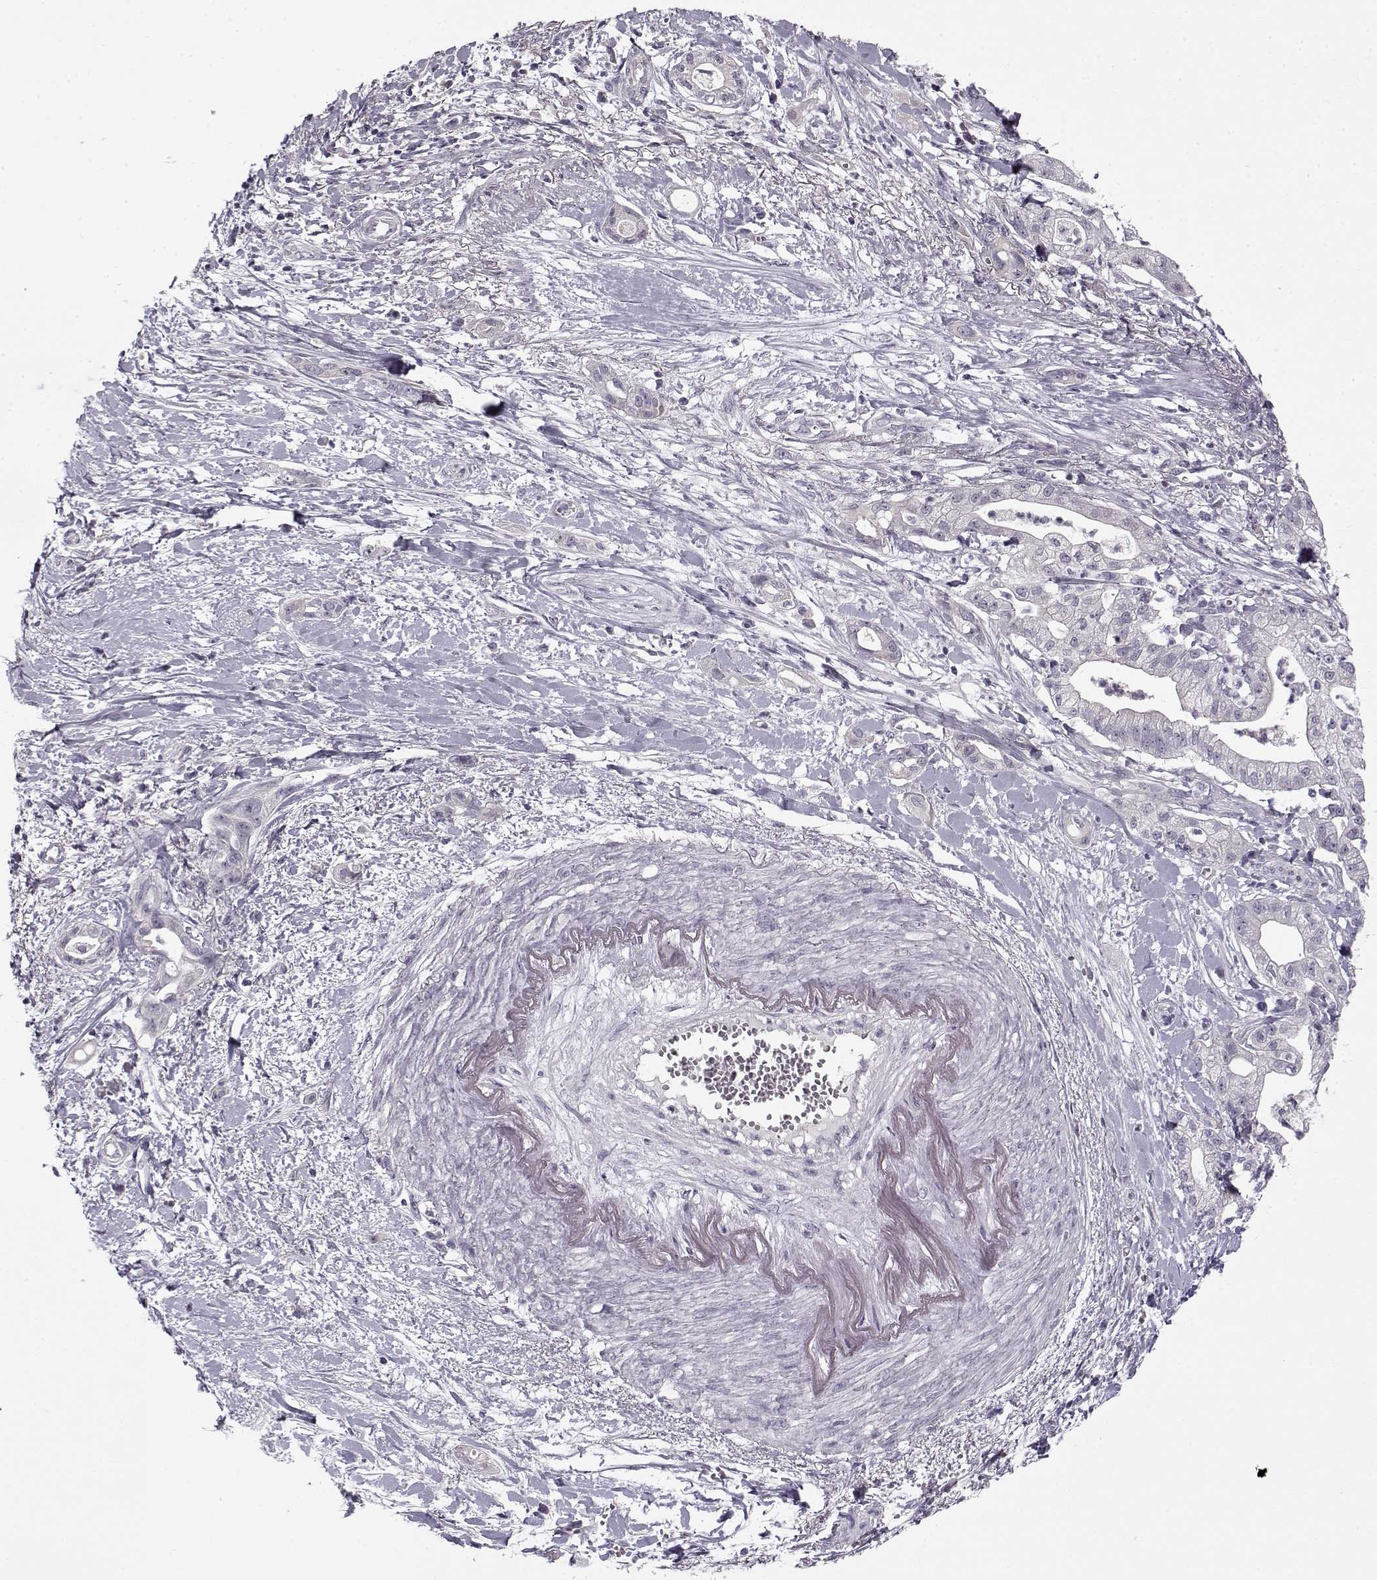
{"staining": {"intensity": "negative", "quantity": "none", "location": "none"}, "tissue": "pancreatic cancer", "cell_type": "Tumor cells", "image_type": "cancer", "snomed": [{"axis": "morphology", "description": "Normal tissue, NOS"}, {"axis": "morphology", "description": "Adenocarcinoma, NOS"}, {"axis": "topography", "description": "Lymph node"}, {"axis": "topography", "description": "Pancreas"}], "caption": "The micrograph demonstrates no staining of tumor cells in pancreatic adenocarcinoma.", "gene": "PNMT", "patient": {"sex": "female", "age": 58}}